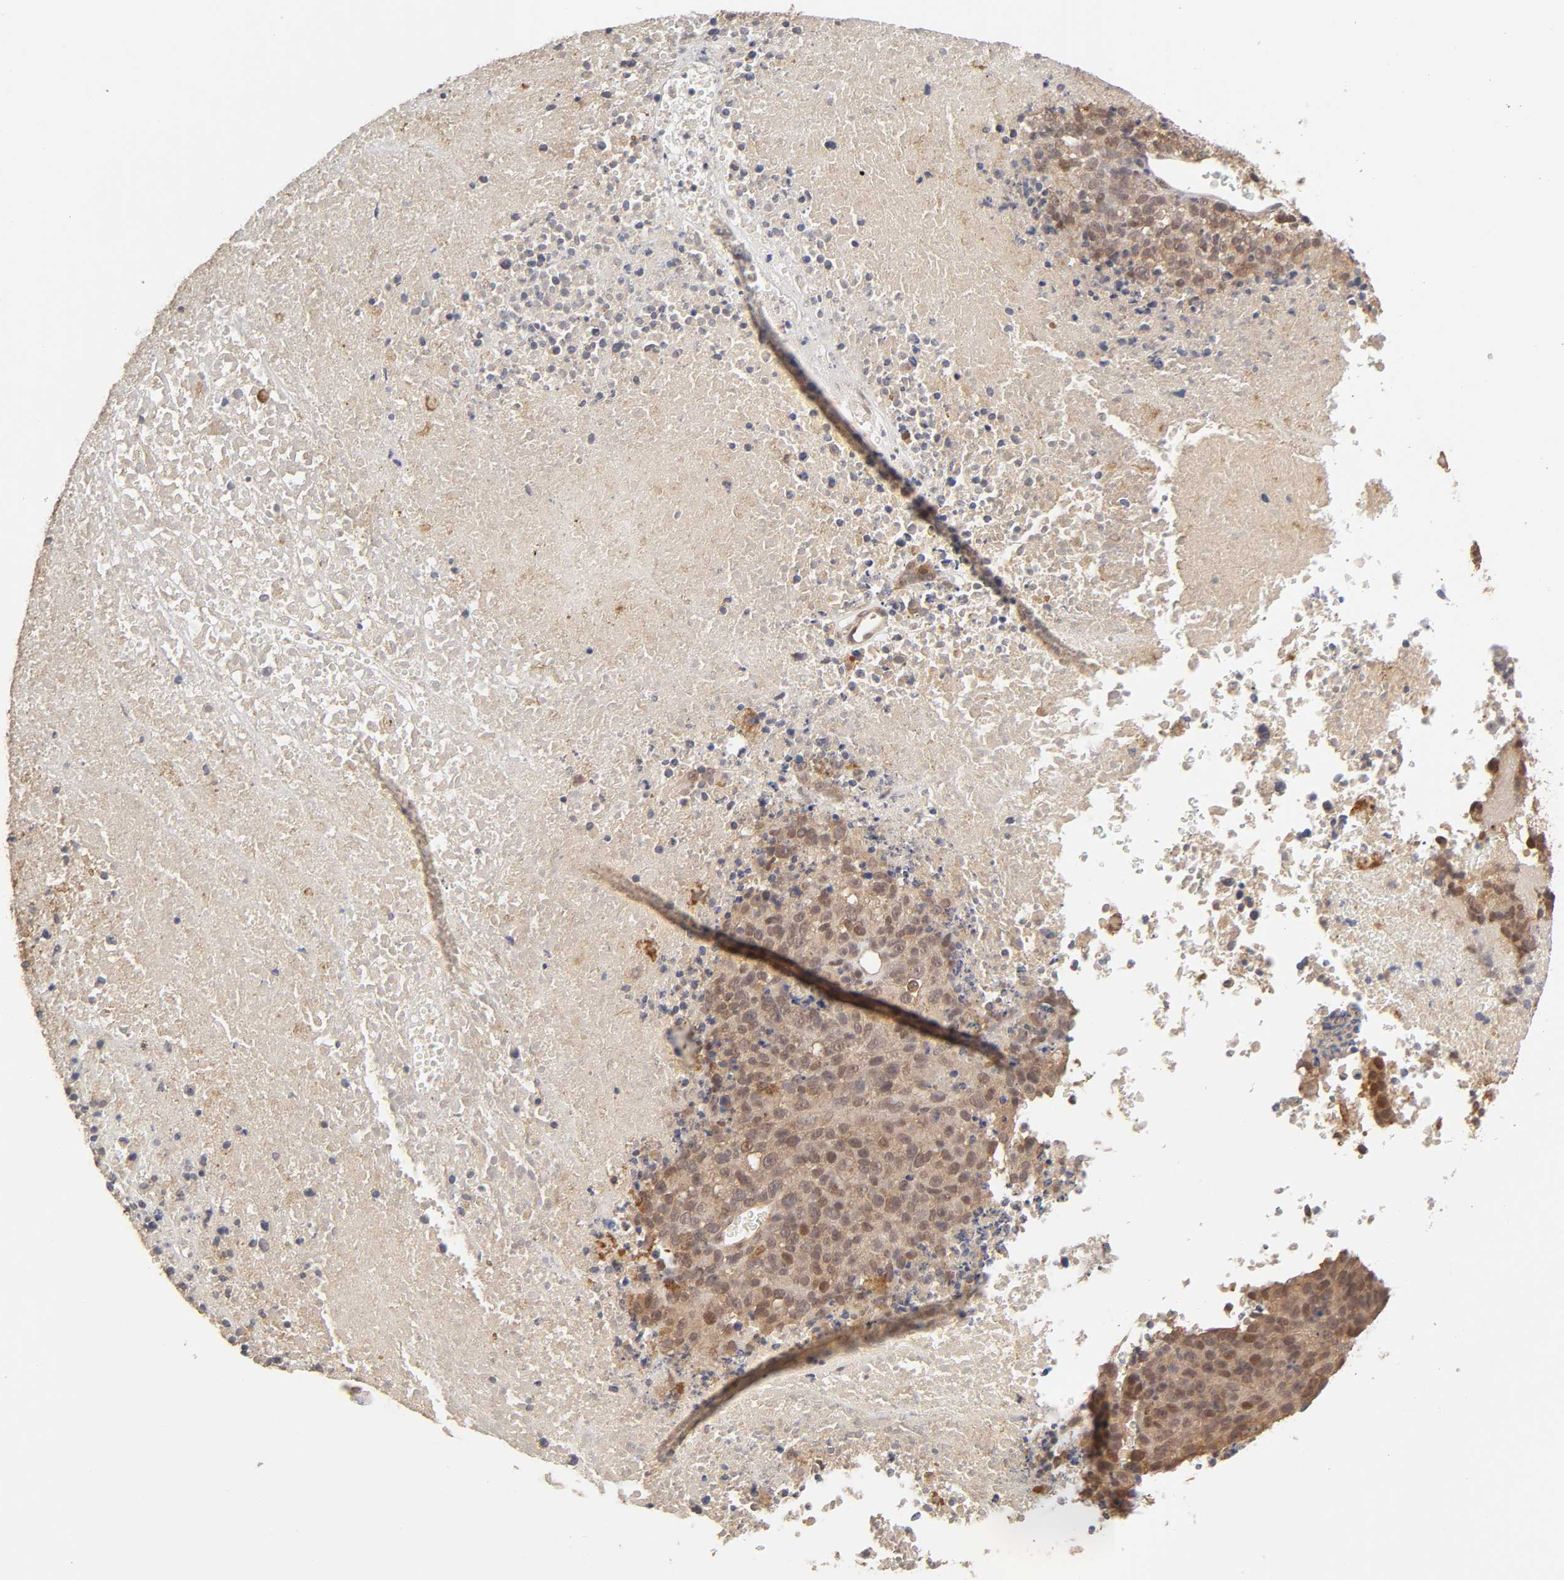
{"staining": {"intensity": "moderate", "quantity": ">75%", "location": "cytoplasmic/membranous"}, "tissue": "melanoma", "cell_type": "Tumor cells", "image_type": "cancer", "snomed": [{"axis": "morphology", "description": "Malignant melanoma, Metastatic site"}, {"axis": "topography", "description": "Cerebral cortex"}], "caption": "Immunohistochemistry (IHC) of malignant melanoma (metastatic site) shows medium levels of moderate cytoplasmic/membranous positivity in approximately >75% of tumor cells.", "gene": "MAPK1", "patient": {"sex": "female", "age": 52}}